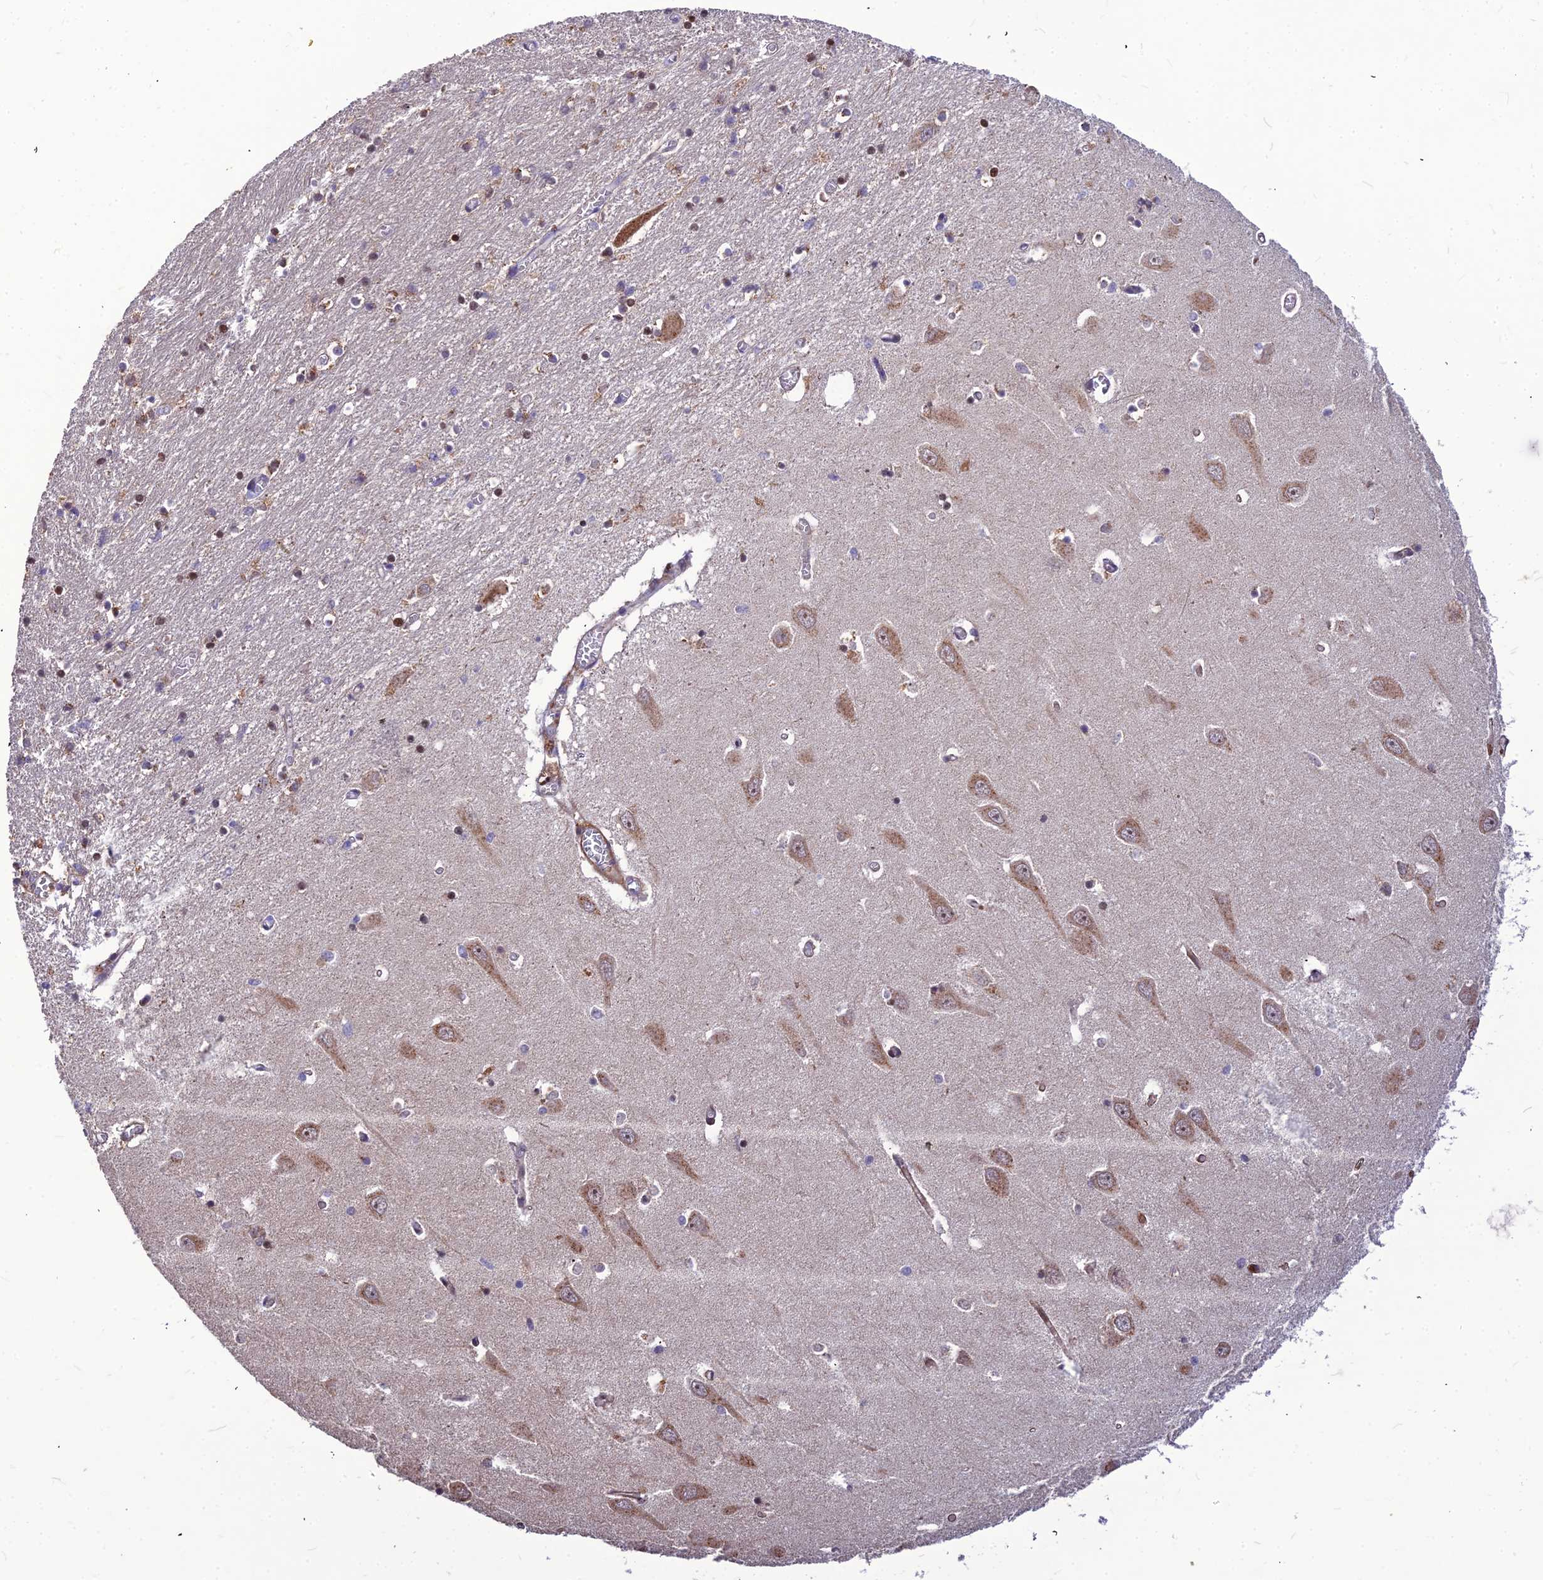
{"staining": {"intensity": "strong", "quantity": "25%-75%", "location": "nuclear"}, "tissue": "hippocampus", "cell_type": "Glial cells", "image_type": "normal", "snomed": [{"axis": "morphology", "description": "Normal tissue, NOS"}, {"axis": "topography", "description": "Hippocampus"}], "caption": "Protein expression analysis of normal human hippocampus reveals strong nuclear staining in about 25%-75% of glial cells. (Stains: DAB (3,3'-diaminobenzidine) in brown, nuclei in blue, Microscopy: brightfield microscopy at high magnification).", "gene": "LEKR1", "patient": {"sex": "male", "age": 70}}